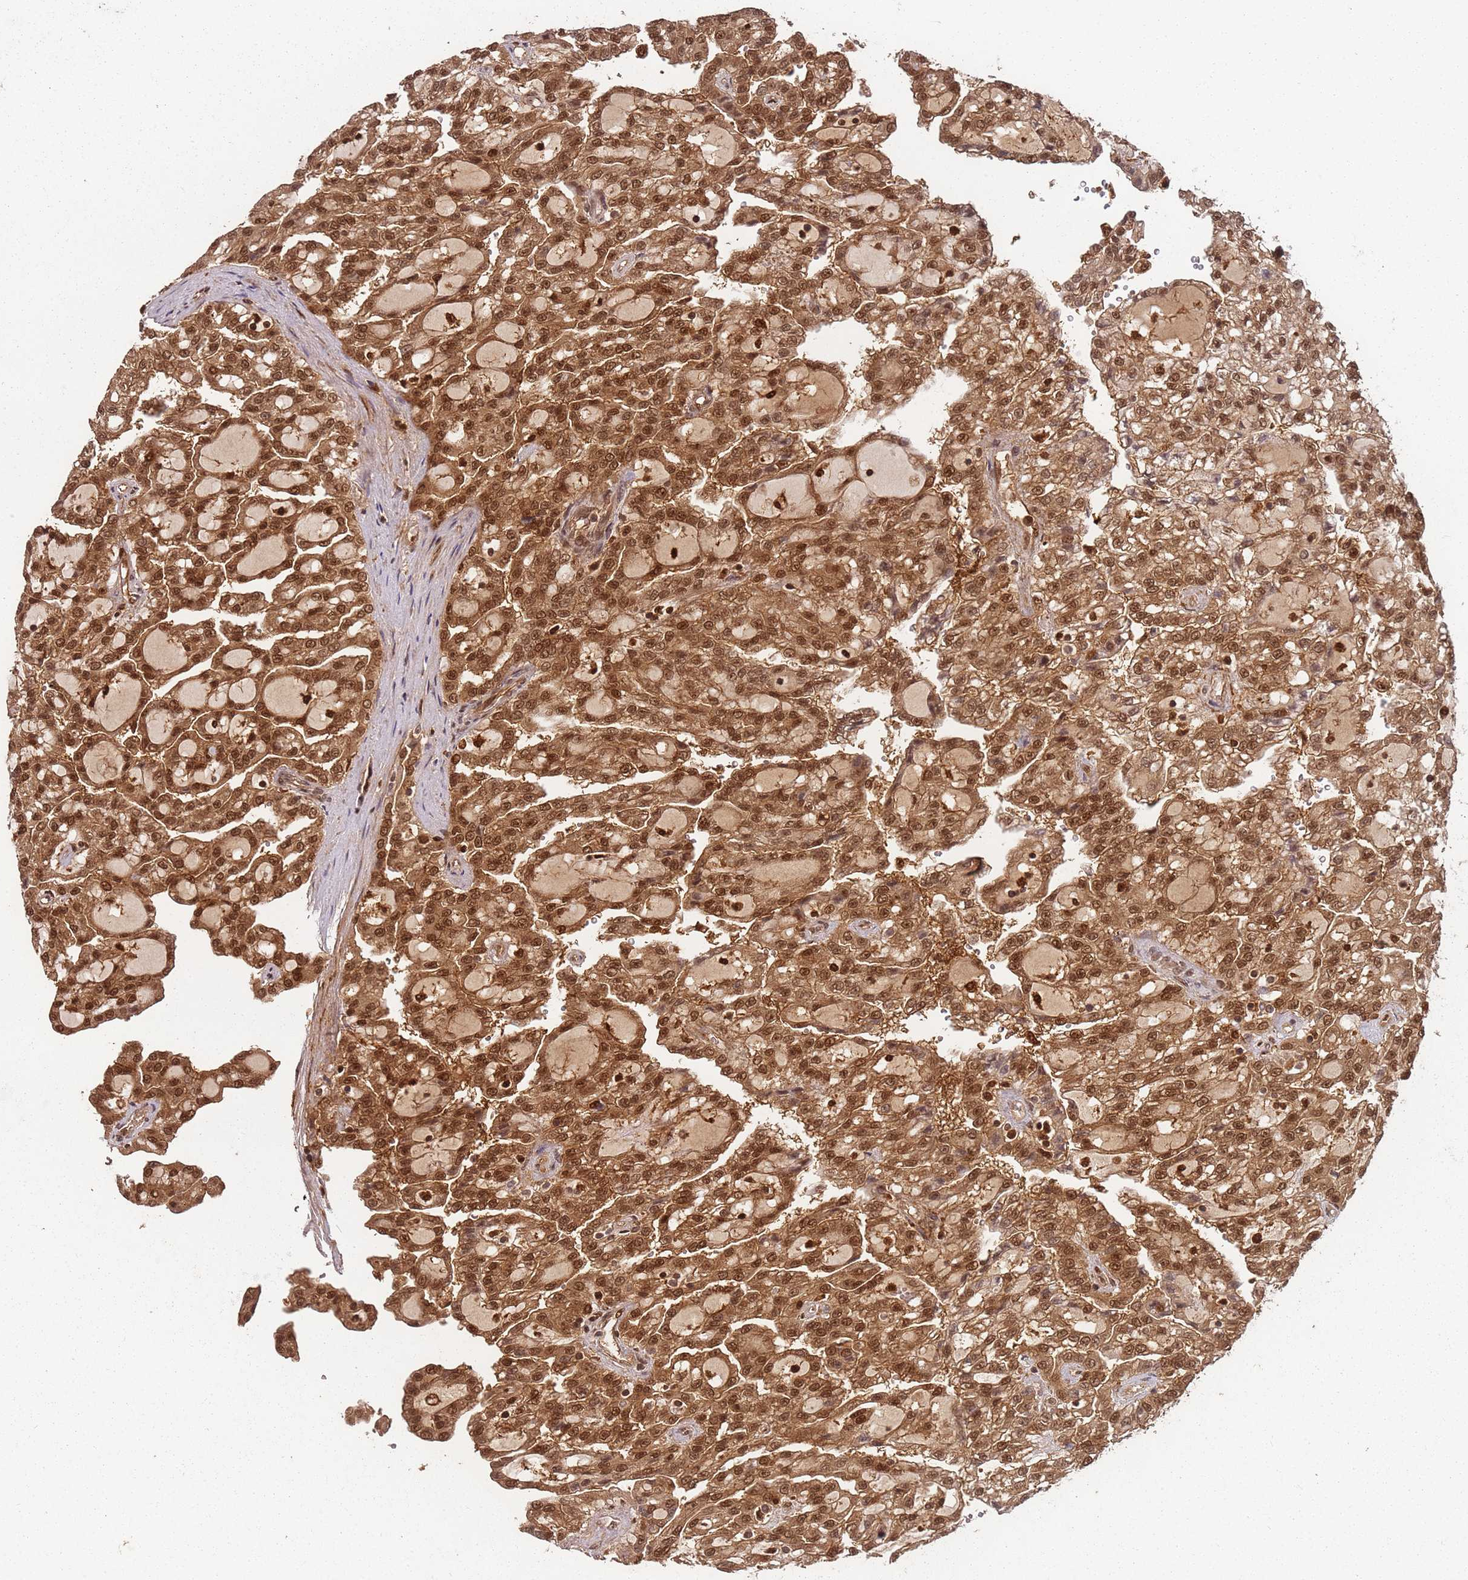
{"staining": {"intensity": "strong", "quantity": ">75%", "location": "cytoplasmic/membranous,nuclear"}, "tissue": "renal cancer", "cell_type": "Tumor cells", "image_type": "cancer", "snomed": [{"axis": "morphology", "description": "Adenocarcinoma, NOS"}, {"axis": "topography", "description": "Kidney"}], "caption": "This image demonstrates adenocarcinoma (renal) stained with IHC to label a protein in brown. The cytoplasmic/membranous and nuclear of tumor cells show strong positivity for the protein. Nuclei are counter-stained blue.", "gene": "PGLS", "patient": {"sex": "male", "age": 63}}